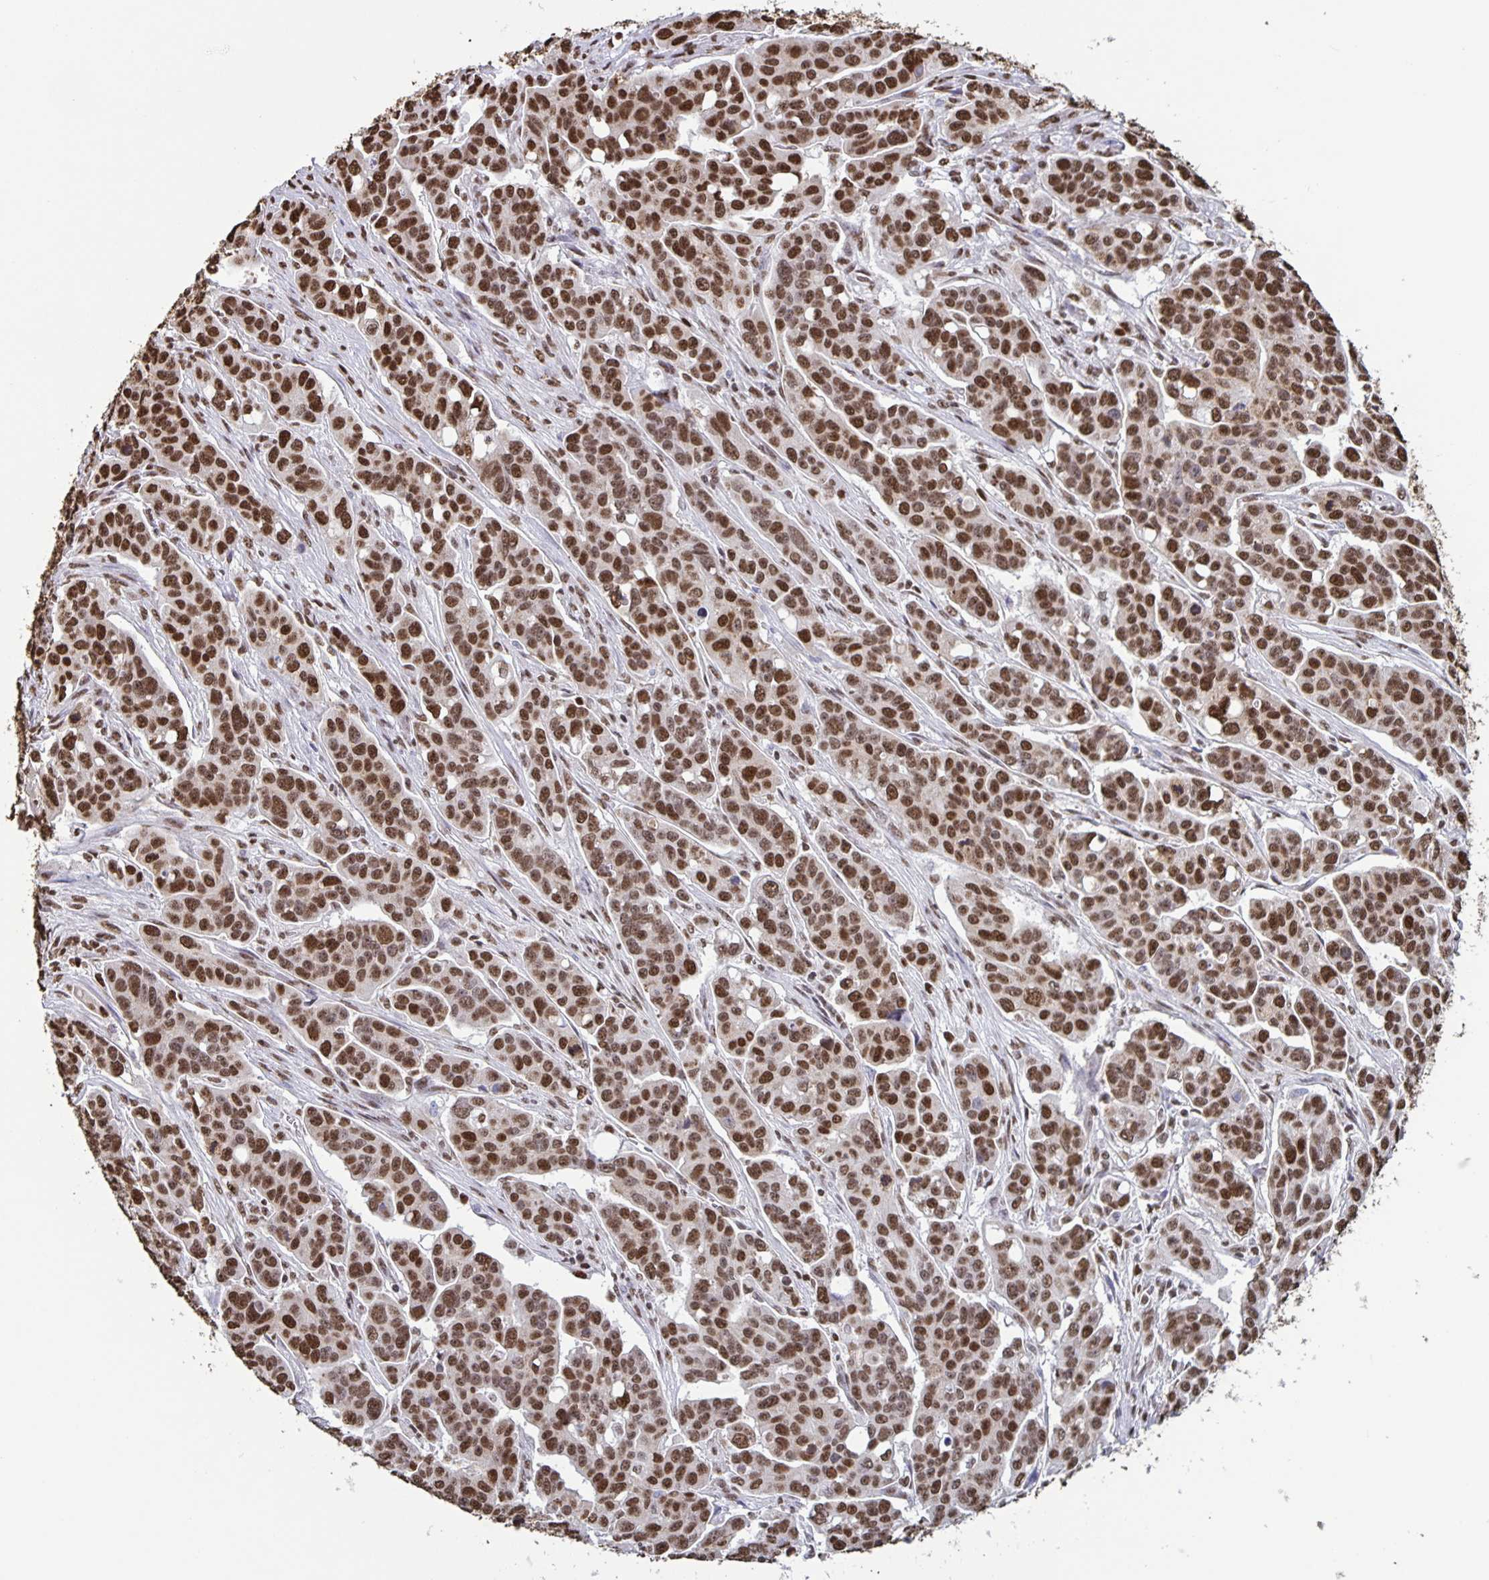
{"staining": {"intensity": "moderate", "quantity": ">75%", "location": "nuclear"}, "tissue": "ovarian cancer", "cell_type": "Tumor cells", "image_type": "cancer", "snomed": [{"axis": "morphology", "description": "Carcinoma, endometroid"}, {"axis": "topography", "description": "Ovary"}], "caption": "Tumor cells show medium levels of moderate nuclear positivity in about >75% of cells in human endometroid carcinoma (ovarian). (DAB = brown stain, brightfield microscopy at high magnification).", "gene": "DUT", "patient": {"sex": "female", "age": 78}}